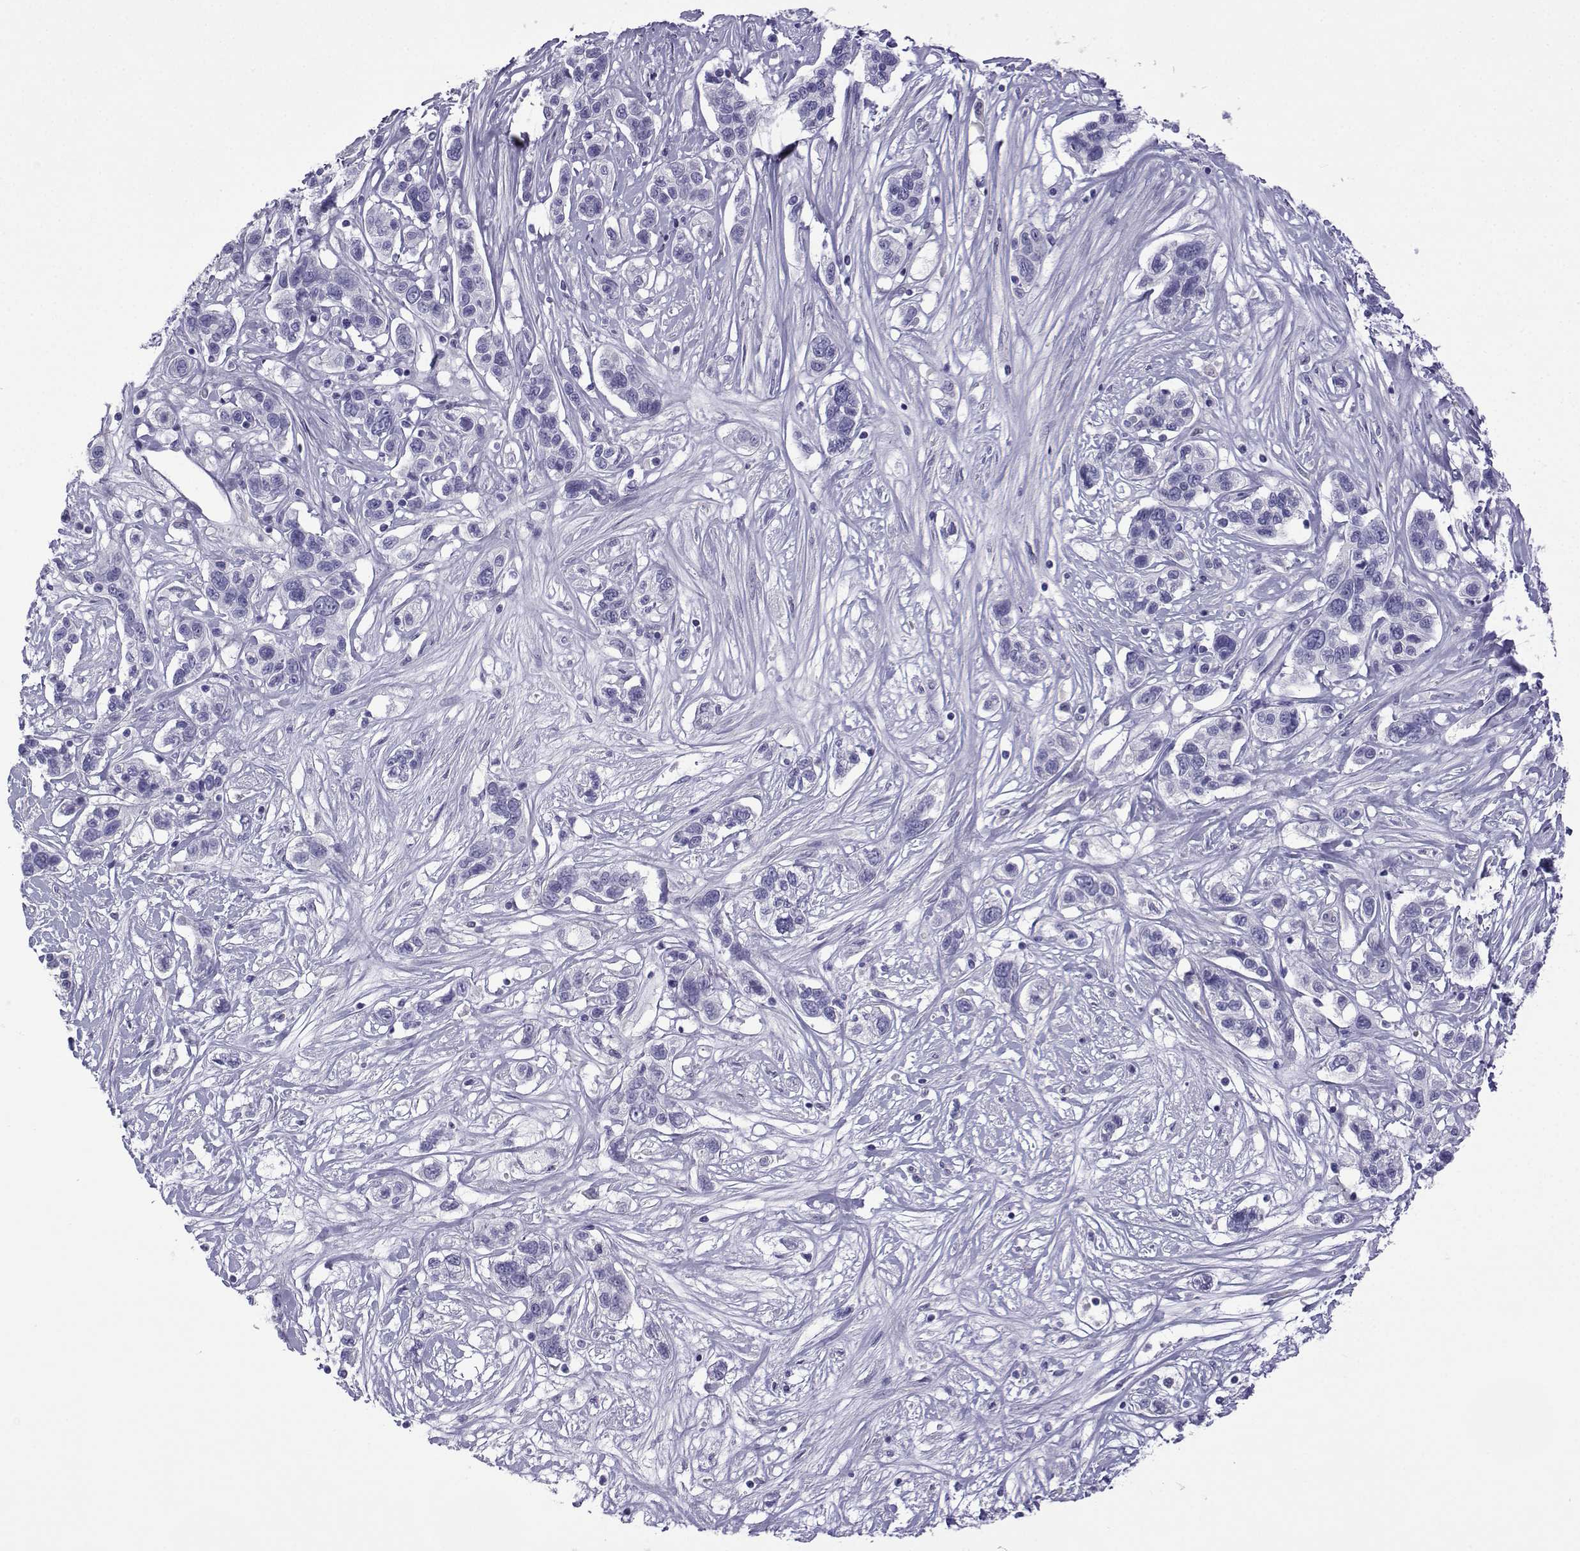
{"staining": {"intensity": "negative", "quantity": "none", "location": "none"}, "tissue": "liver cancer", "cell_type": "Tumor cells", "image_type": "cancer", "snomed": [{"axis": "morphology", "description": "Adenocarcinoma, NOS"}, {"axis": "morphology", "description": "Cholangiocarcinoma"}, {"axis": "topography", "description": "Liver"}], "caption": "Human liver cancer stained for a protein using immunohistochemistry shows no expression in tumor cells.", "gene": "TRIM46", "patient": {"sex": "male", "age": 64}}